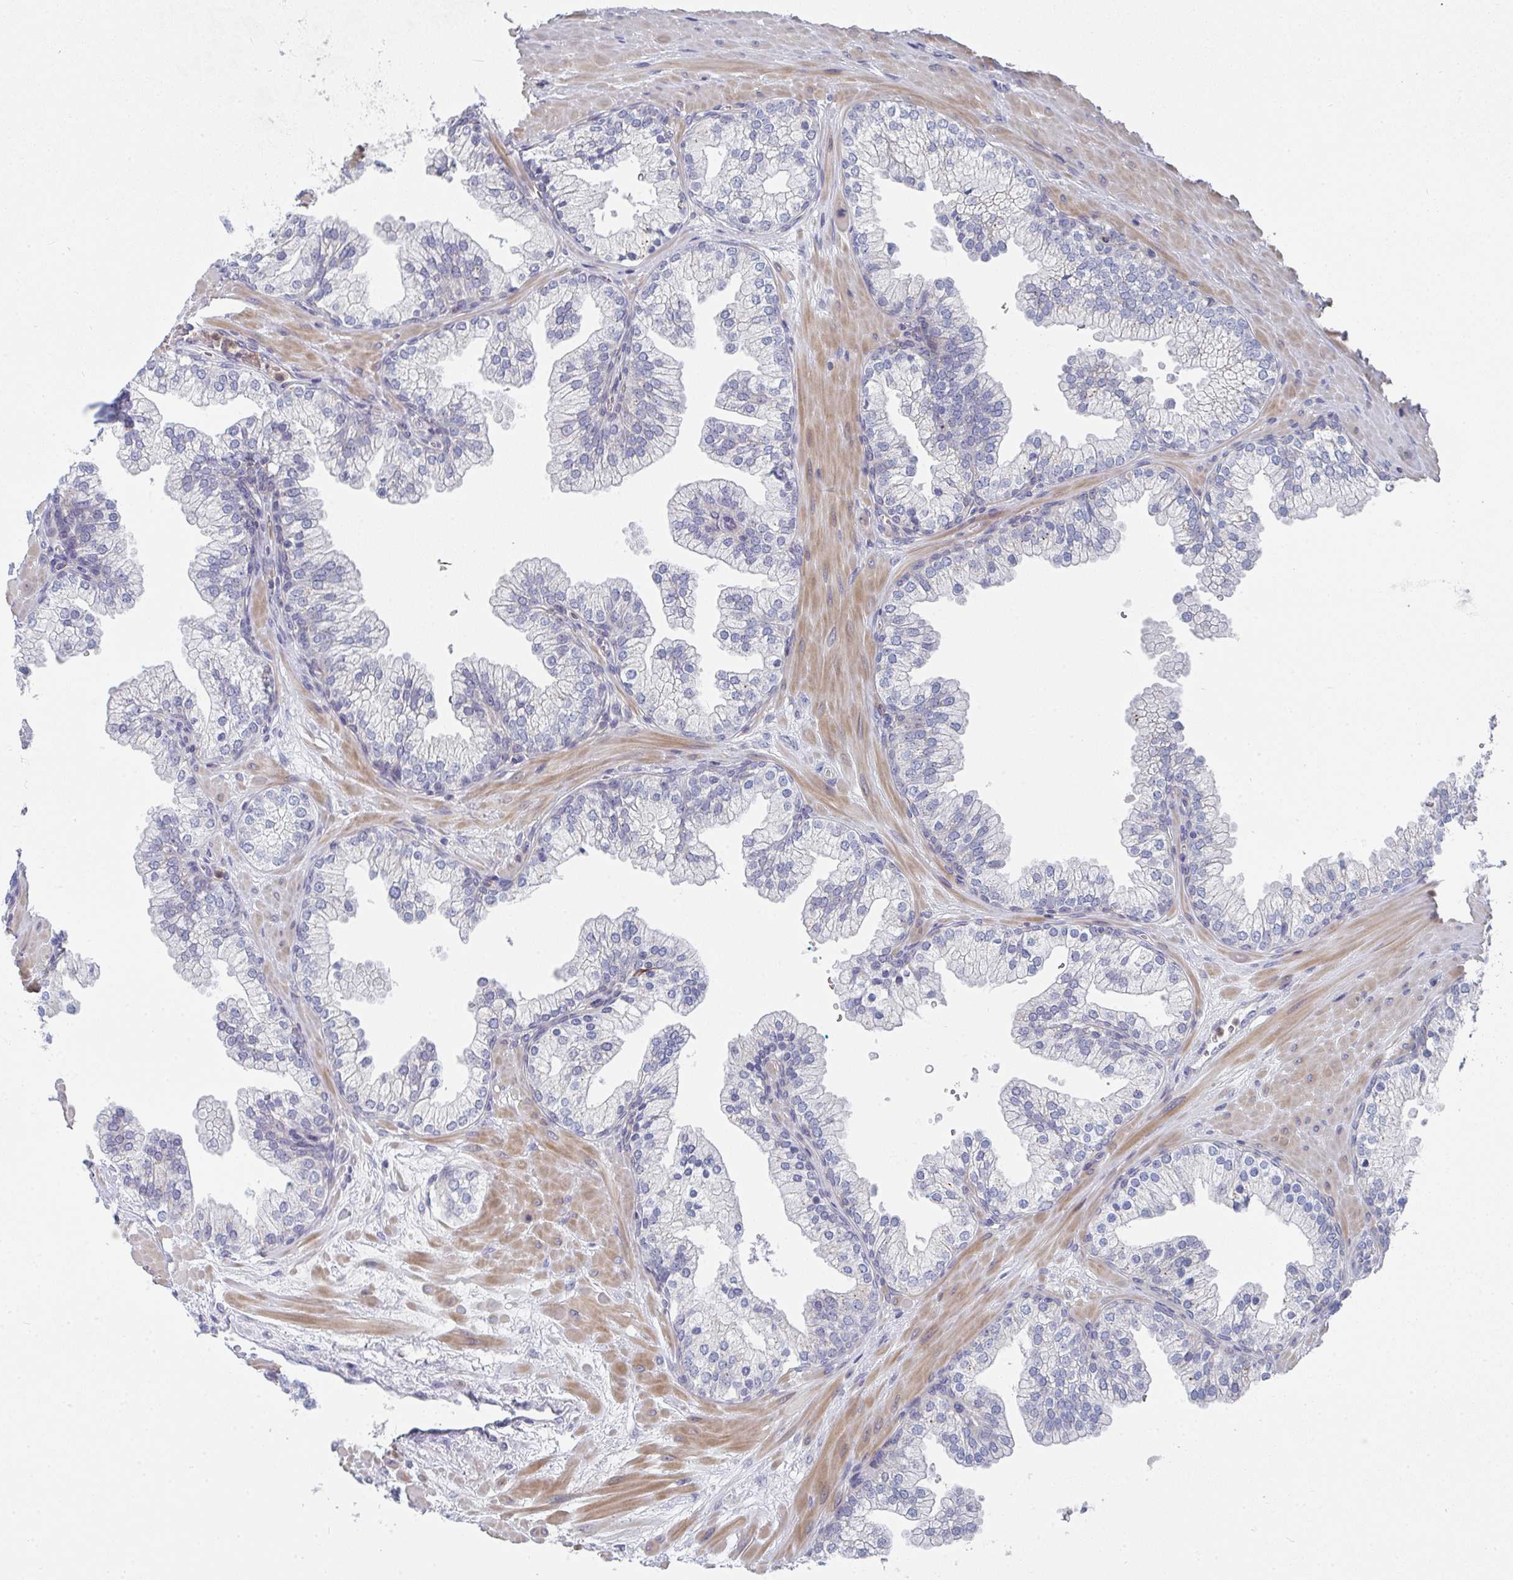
{"staining": {"intensity": "negative", "quantity": "none", "location": "none"}, "tissue": "prostate", "cell_type": "Glandular cells", "image_type": "normal", "snomed": [{"axis": "morphology", "description": "Normal tissue, NOS"}, {"axis": "topography", "description": "Prostate"}, {"axis": "topography", "description": "Peripheral nerve tissue"}], "caption": "Immunohistochemistry micrograph of unremarkable prostate: human prostate stained with DAB (3,3'-diaminobenzidine) shows no significant protein staining in glandular cells.", "gene": "KLHL33", "patient": {"sex": "male", "age": 61}}